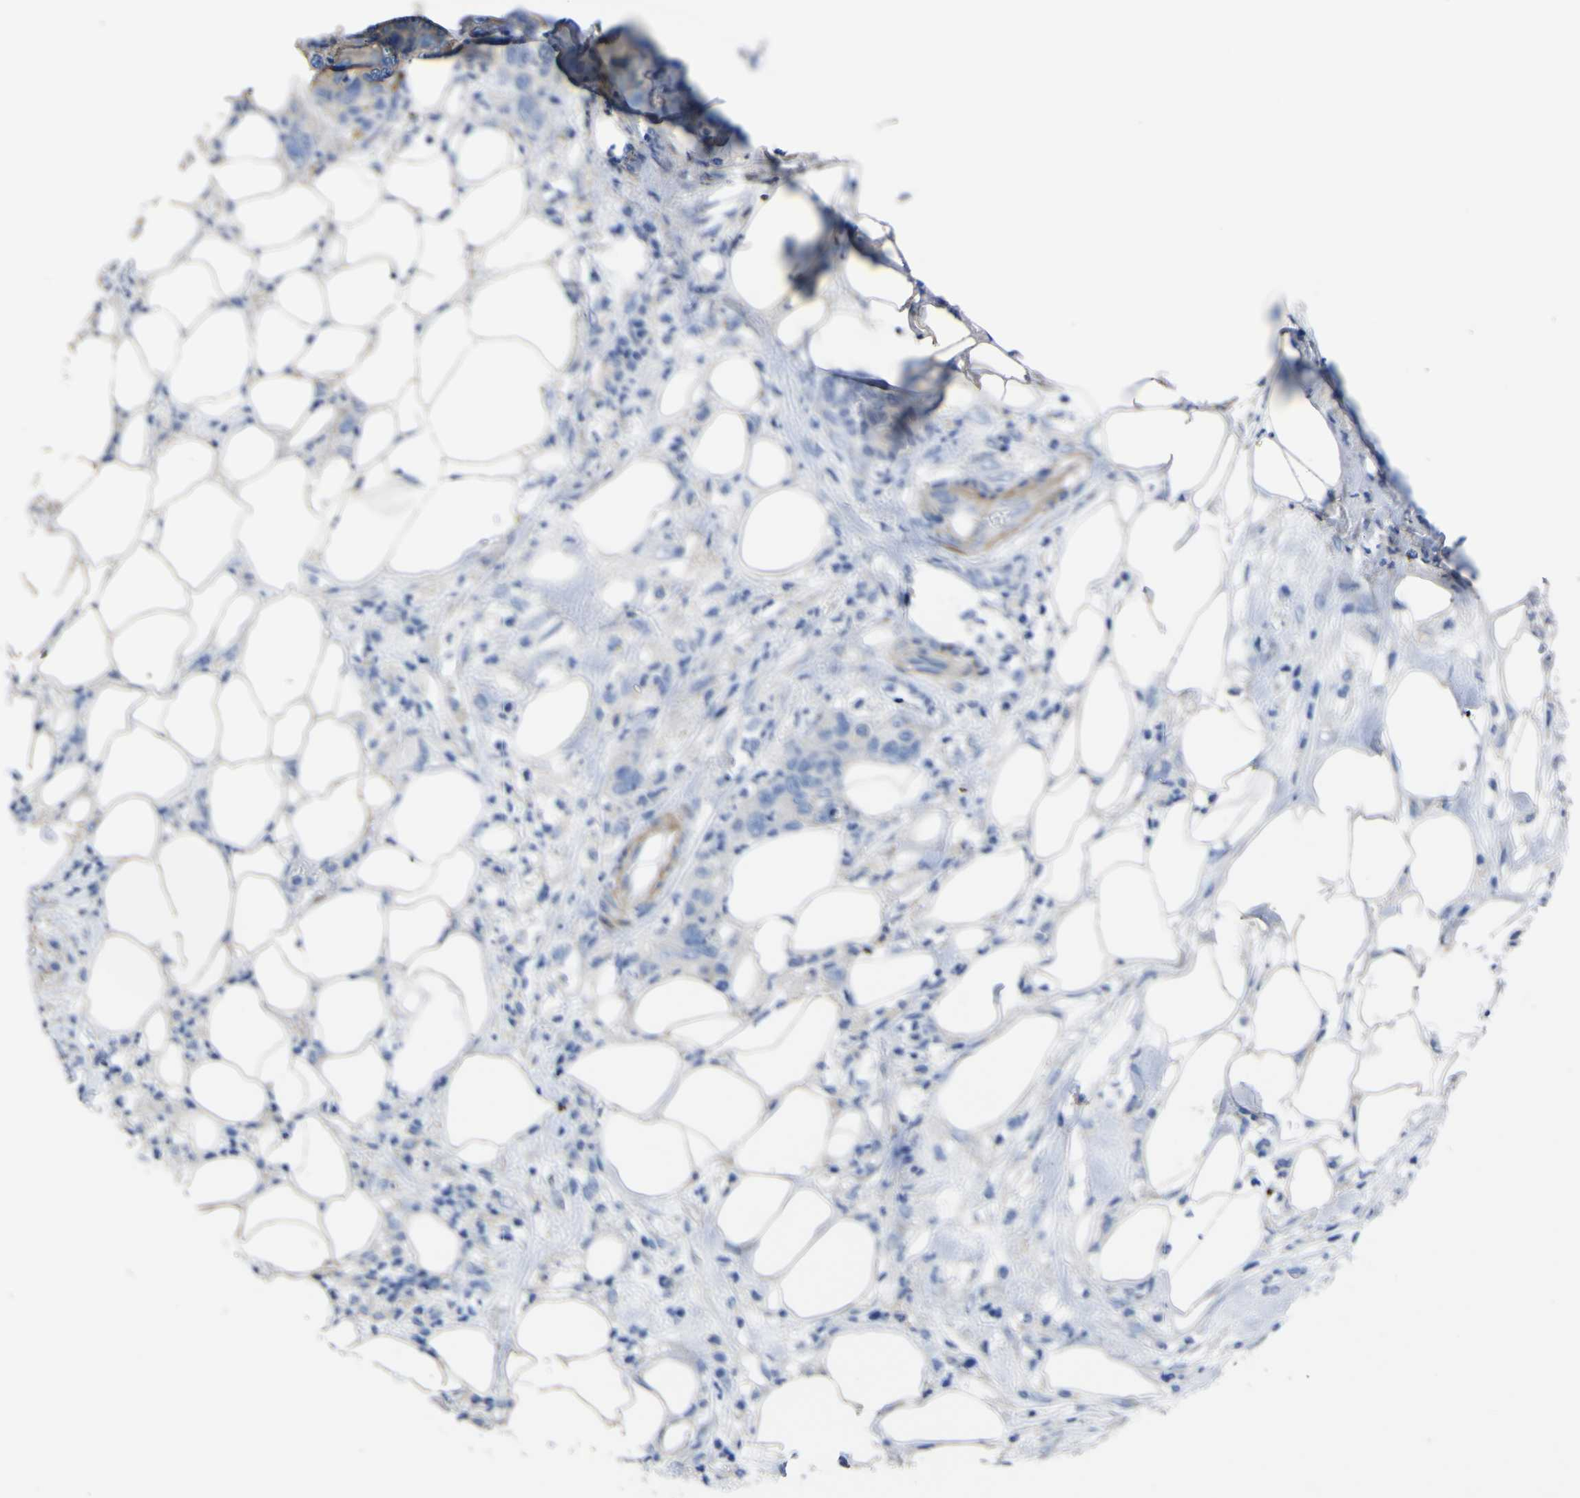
{"staining": {"intensity": "negative", "quantity": "none", "location": "none"}, "tissue": "pancreatic cancer", "cell_type": "Tumor cells", "image_type": "cancer", "snomed": [{"axis": "morphology", "description": "Adenocarcinoma, NOS"}, {"axis": "topography", "description": "Pancreas"}], "caption": "DAB (3,3'-diaminobenzidine) immunohistochemical staining of human pancreatic adenocarcinoma reveals no significant staining in tumor cells.", "gene": "AGO4", "patient": {"sex": "female", "age": 71}}